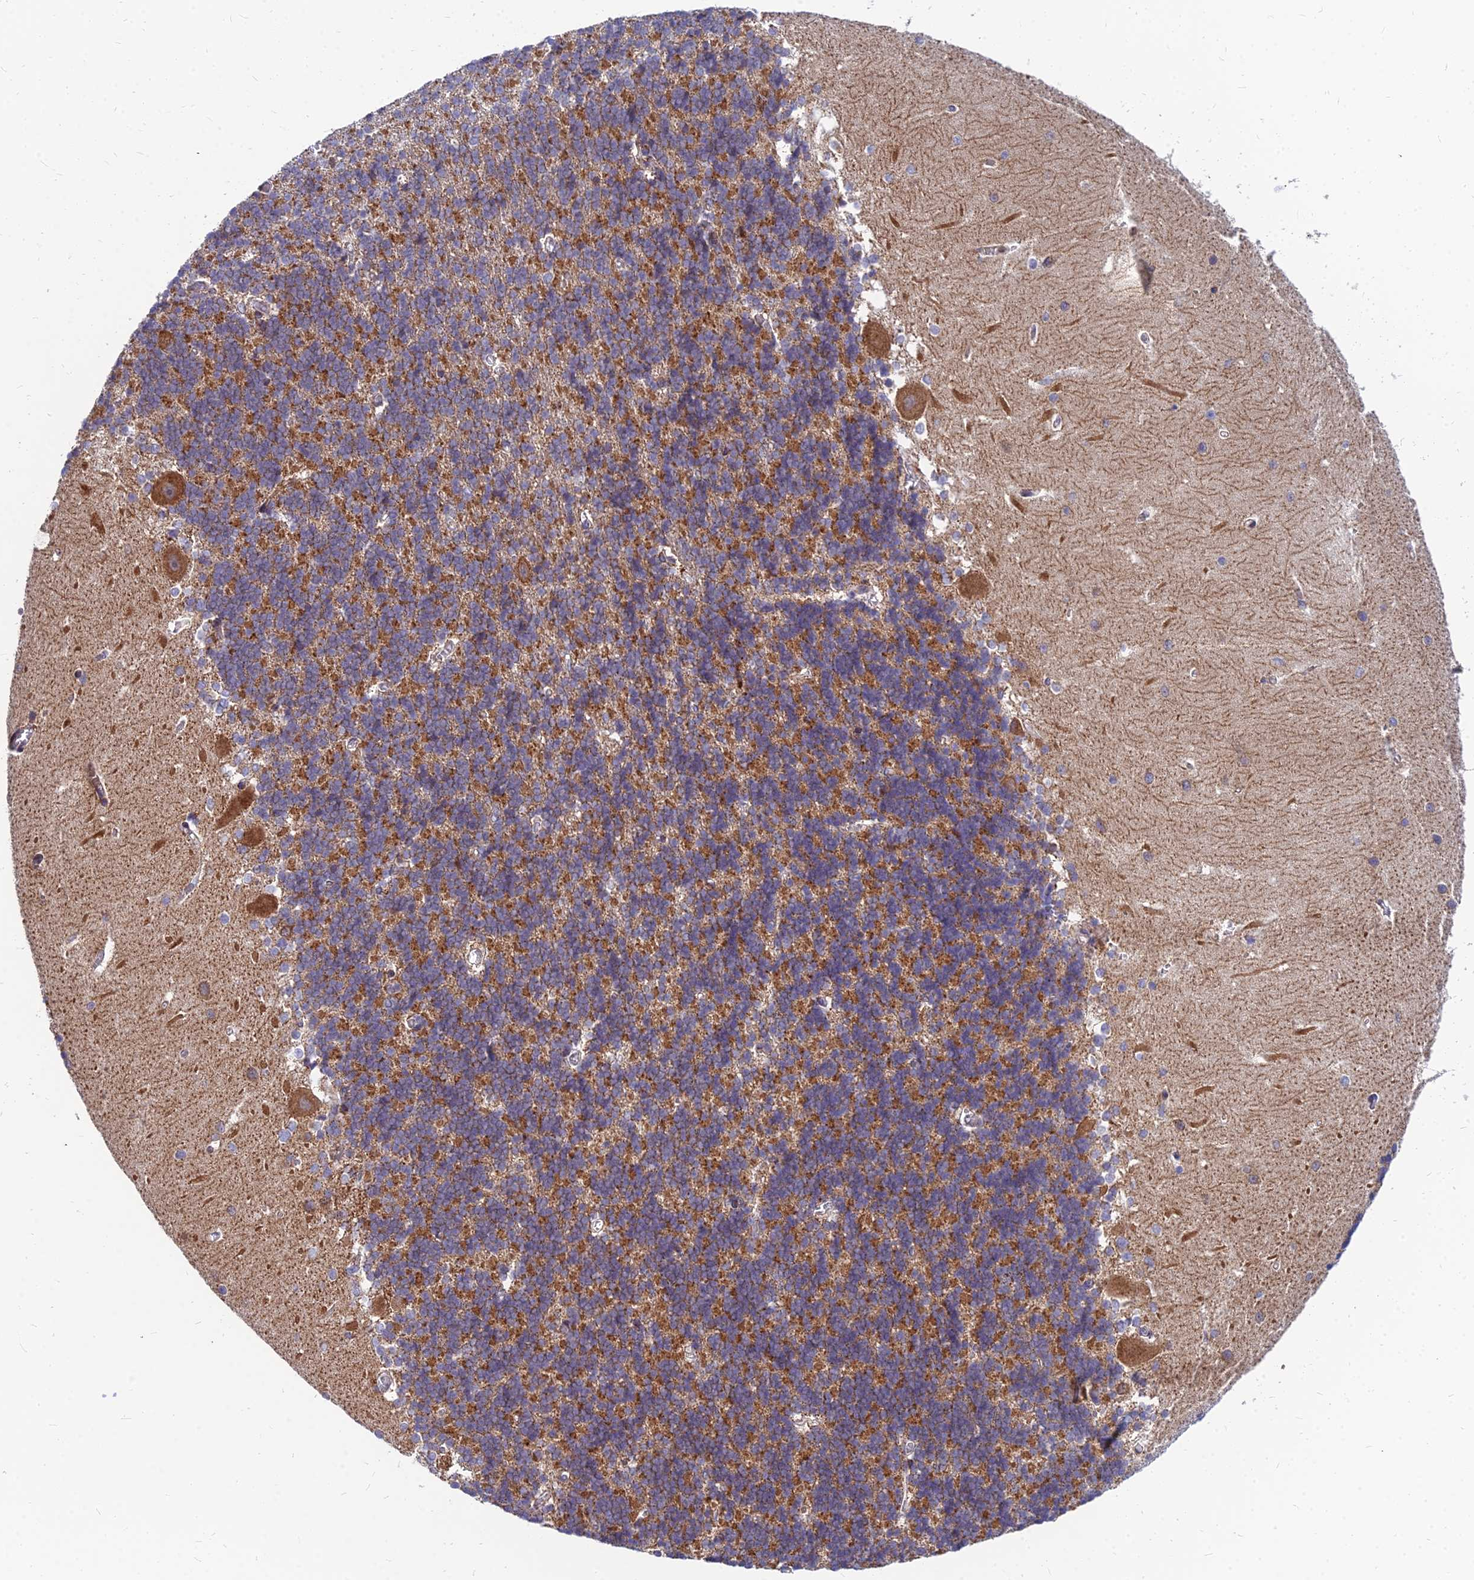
{"staining": {"intensity": "moderate", "quantity": ">75%", "location": "cytoplasmic/membranous"}, "tissue": "cerebellum", "cell_type": "Cells in granular layer", "image_type": "normal", "snomed": [{"axis": "morphology", "description": "Normal tissue, NOS"}, {"axis": "topography", "description": "Cerebellum"}], "caption": "Human cerebellum stained with a brown dye shows moderate cytoplasmic/membranous positive staining in approximately >75% of cells in granular layer.", "gene": "CCT6A", "patient": {"sex": "male", "age": 37}}